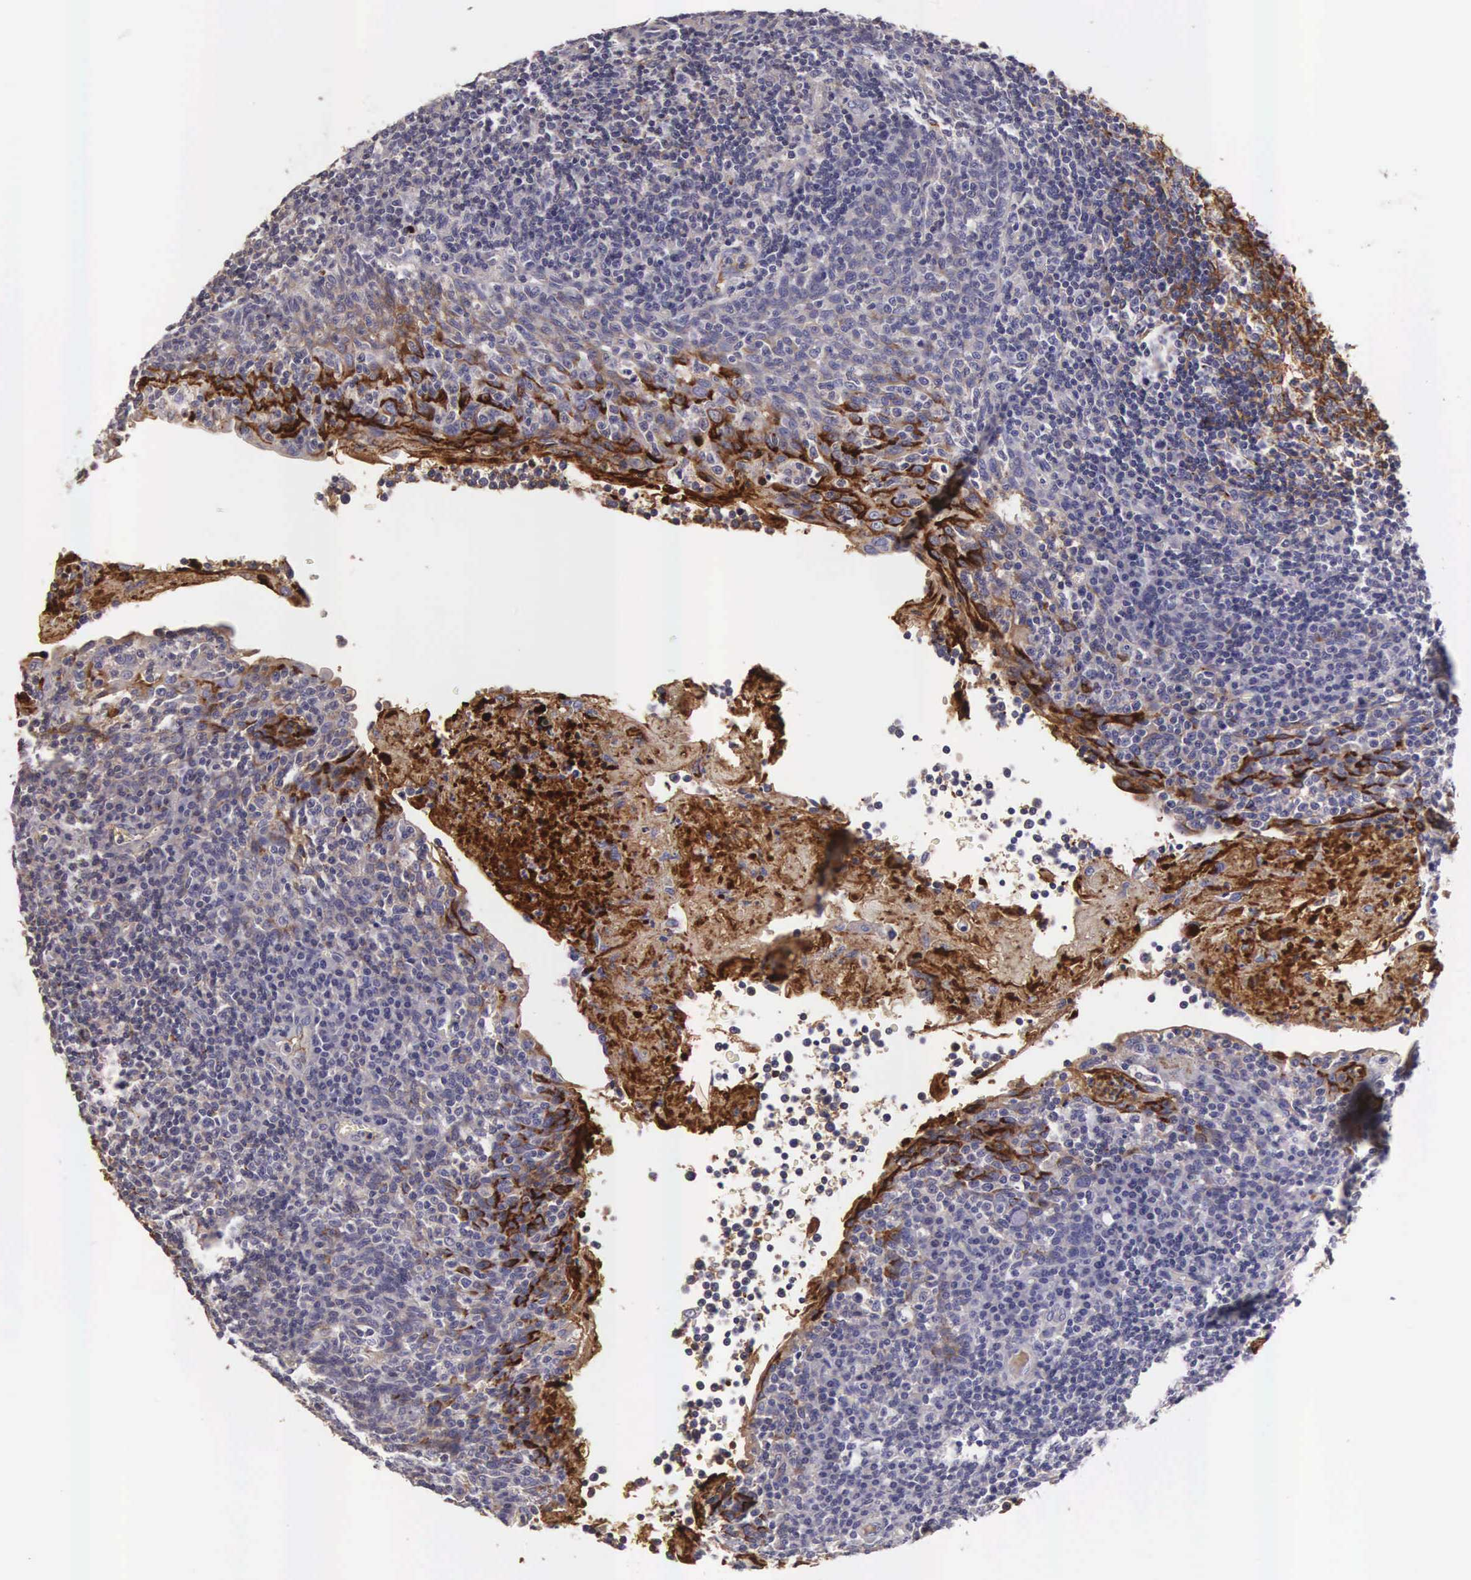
{"staining": {"intensity": "negative", "quantity": "none", "location": "none"}, "tissue": "tonsil", "cell_type": "Germinal center cells", "image_type": "normal", "snomed": [{"axis": "morphology", "description": "Normal tissue, NOS"}, {"axis": "topography", "description": "Tonsil"}], "caption": "Histopathology image shows no significant protein positivity in germinal center cells of benign tonsil. Brightfield microscopy of IHC stained with DAB (3,3'-diaminobenzidine) (brown) and hematoxylin (blue), captured at high magnification.", "gene": "CLU", "patient": {"sex": "female", "age": 3}}